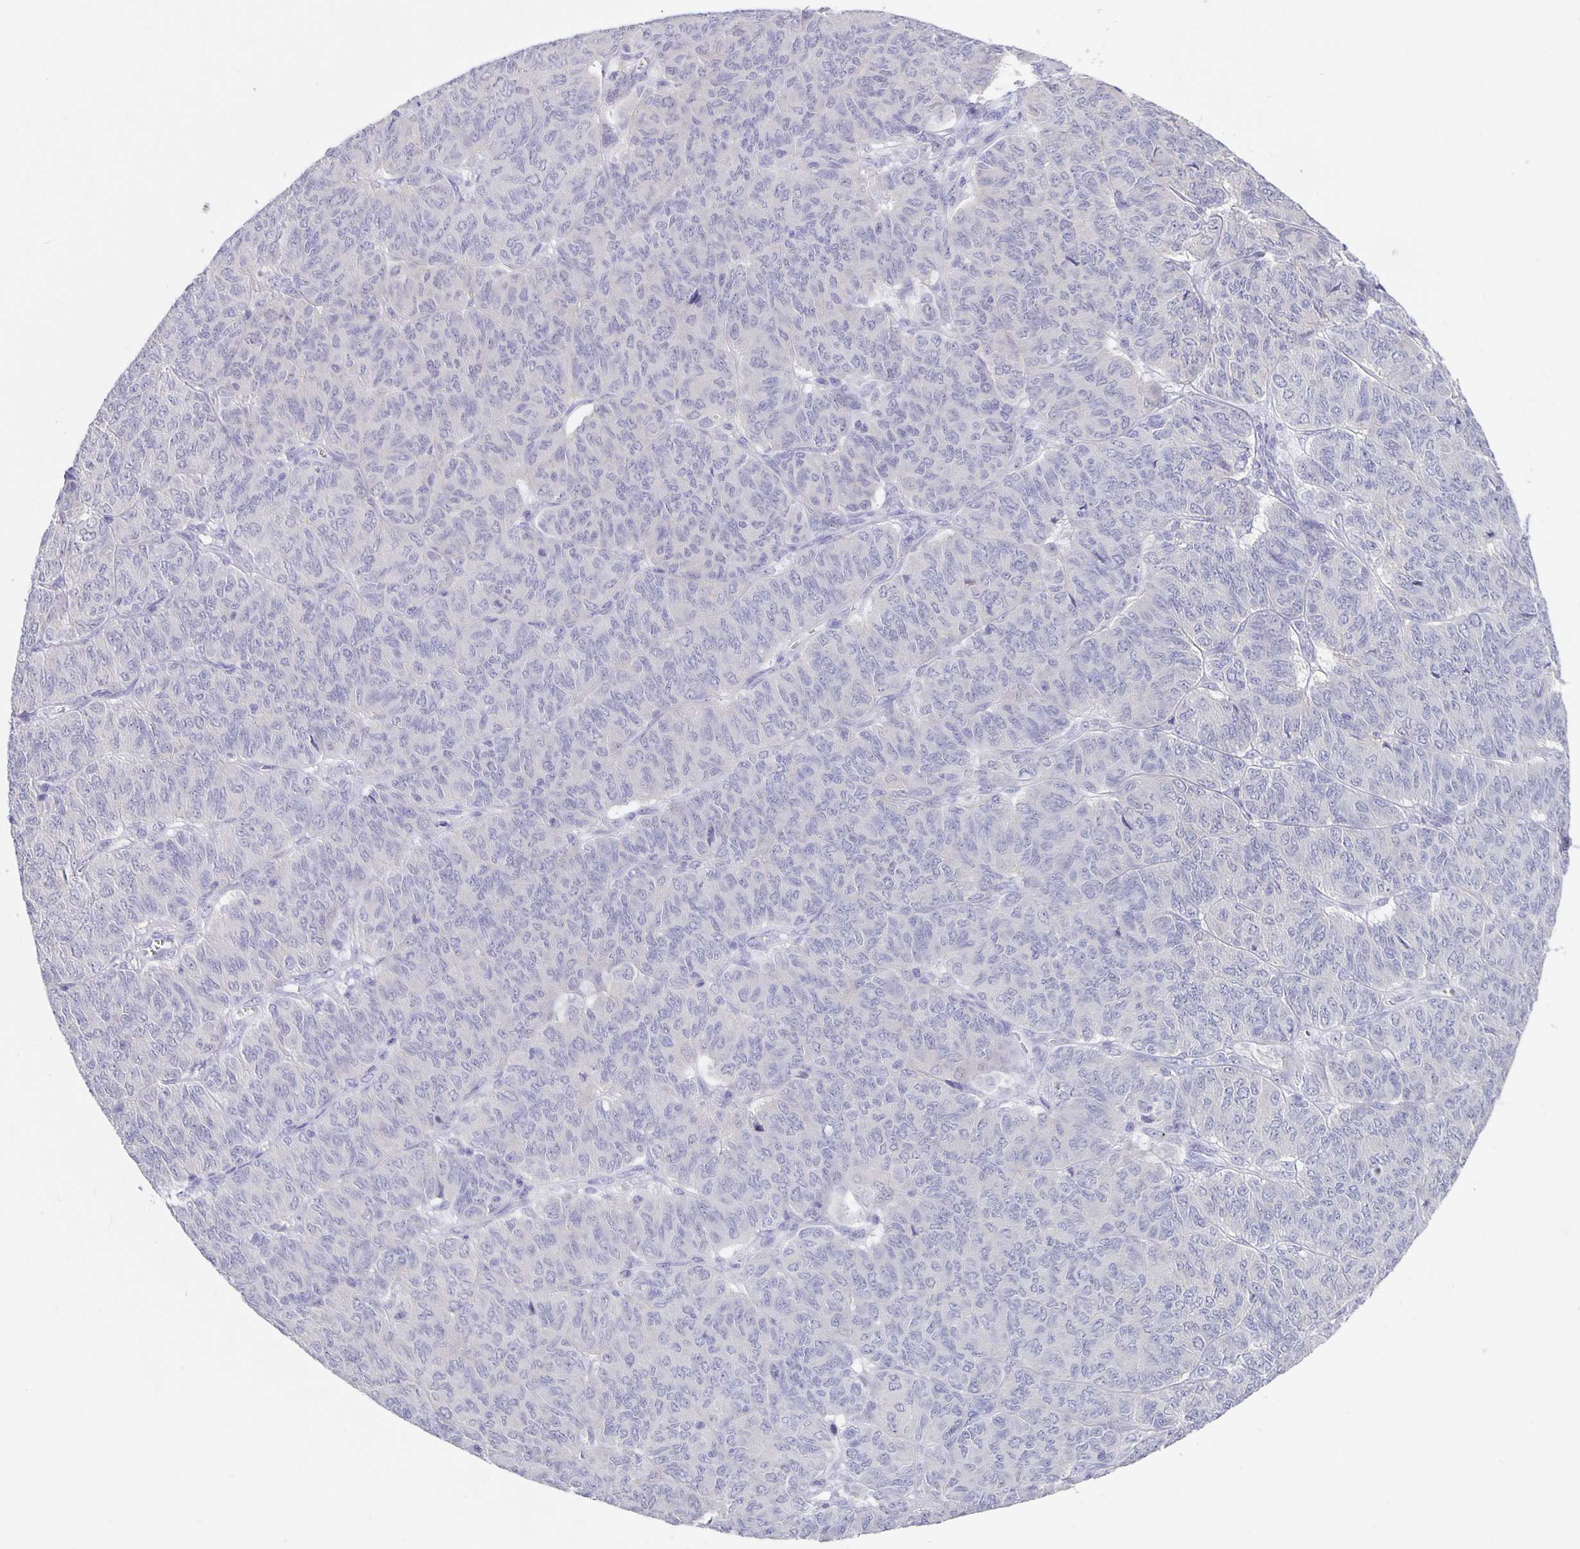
{"staining": {"intensity": "negative", "quantity": "none", "location": "none"}, "tissue": "ovarian cancer", "cell_type": "Tumor cells", "image_type": "cancer", "snomed": [{"axis": "morphology", "description": "Carcinoma, endometroid"}, {"axis": "topography", "description": "Ovary"}], "caption": "A high-resolution photomicrograph shows immunohistochemistry (IHC) staining of ovarian cancer (endometroid carcinoma), which reveals no significant expression in tumor cells.", "gene": "ERMN", "patient": {"sex": "female", "age": 80}}